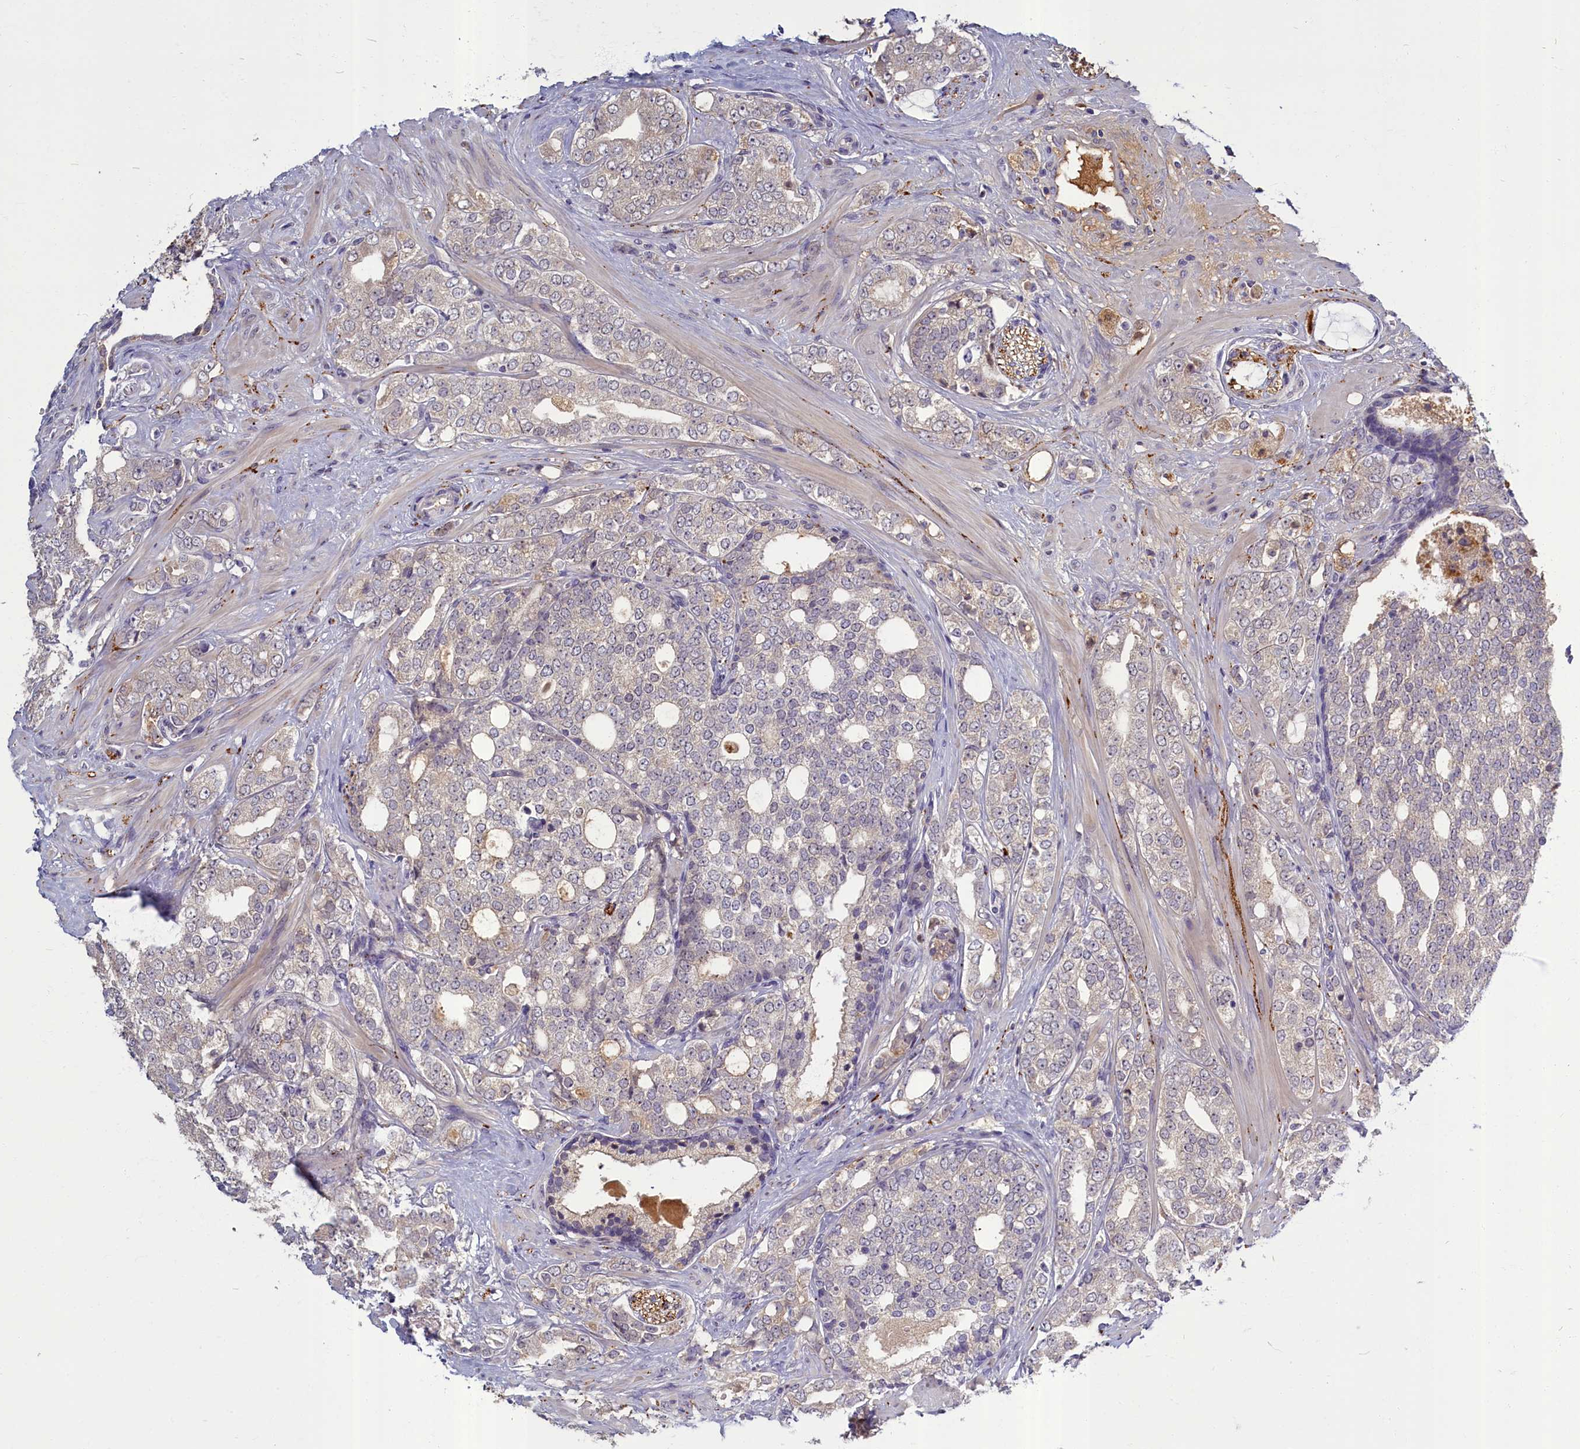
{"staining": {"intensity": "negative", "quantity": "none", "location": "none"}, "tissue": "prostate cancer", "cell_type": "Tumor cells", "image_type": "cancer", "snomed": [{"axis": "morphology", "description": "Adenocarcinoma, High grade"}, {"axis": "topography", "description": "Prostate"}], "caption": "Immunohistochemical staining of high-grade adenocarcinoma (prostate) reveals no significant expression in tumor cells.", "gene": "SV2C", "patient": {"sex": "male", "age": 64}}